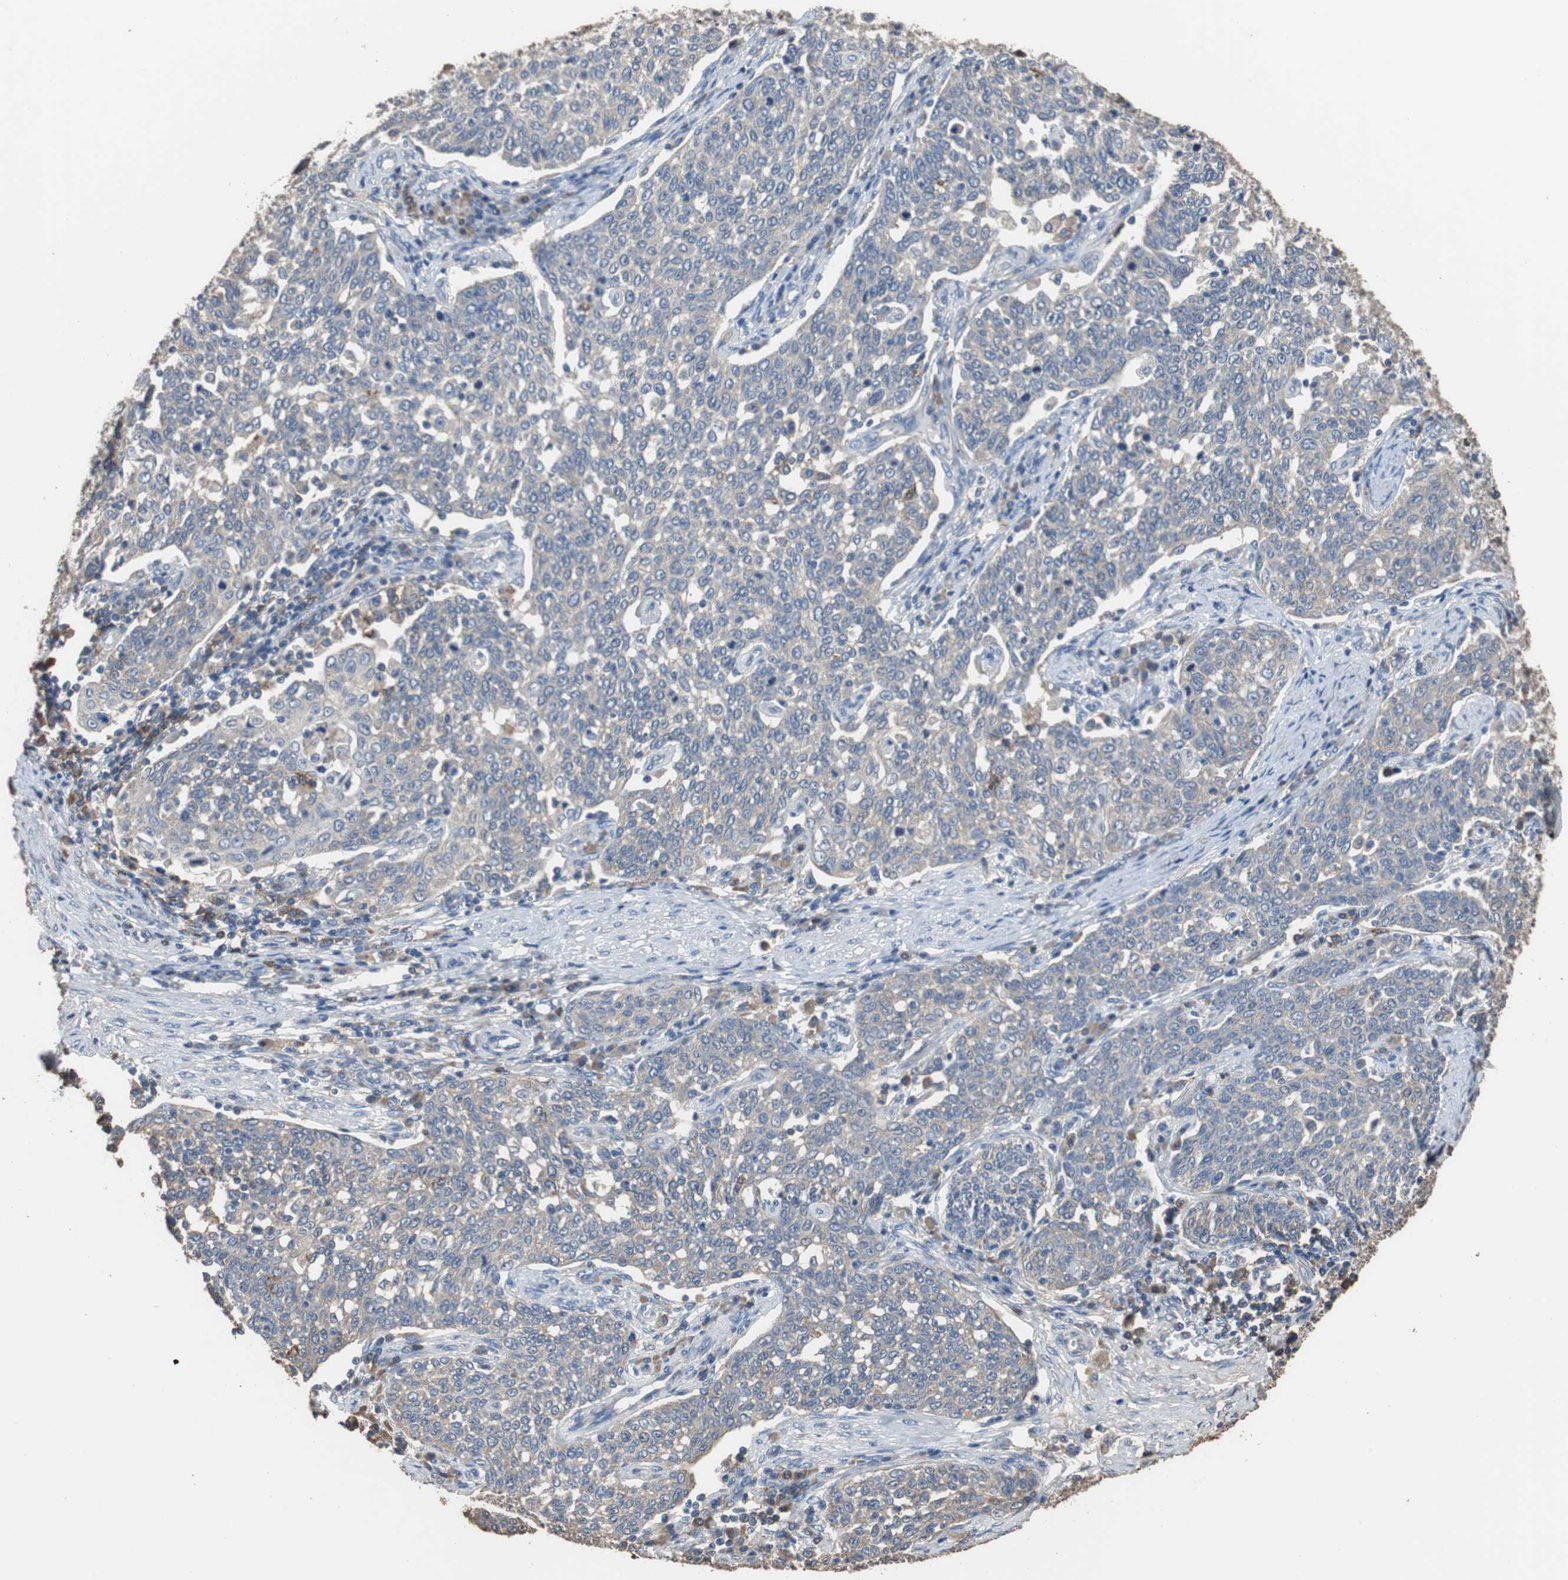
{"staining": {"intensity": "negative", "quantity": "none", "location": "none"}, "tissue": "cervical cancer", "cell_type": "Tumor cells", "image_type": "cancer", "snomed": [{"axis": "morphology", "description": "Squamous cell carcinoma, NOS"}, {"axis": "topography", "description": "Cervix"}], "caption": "Squamous cell carcinoma (cervical) stained for a protein using immunohistochemistry exhibits no expression tumor cells.", "gene": "SCIMP", "patient": {"sex": "female", "age": 34}}